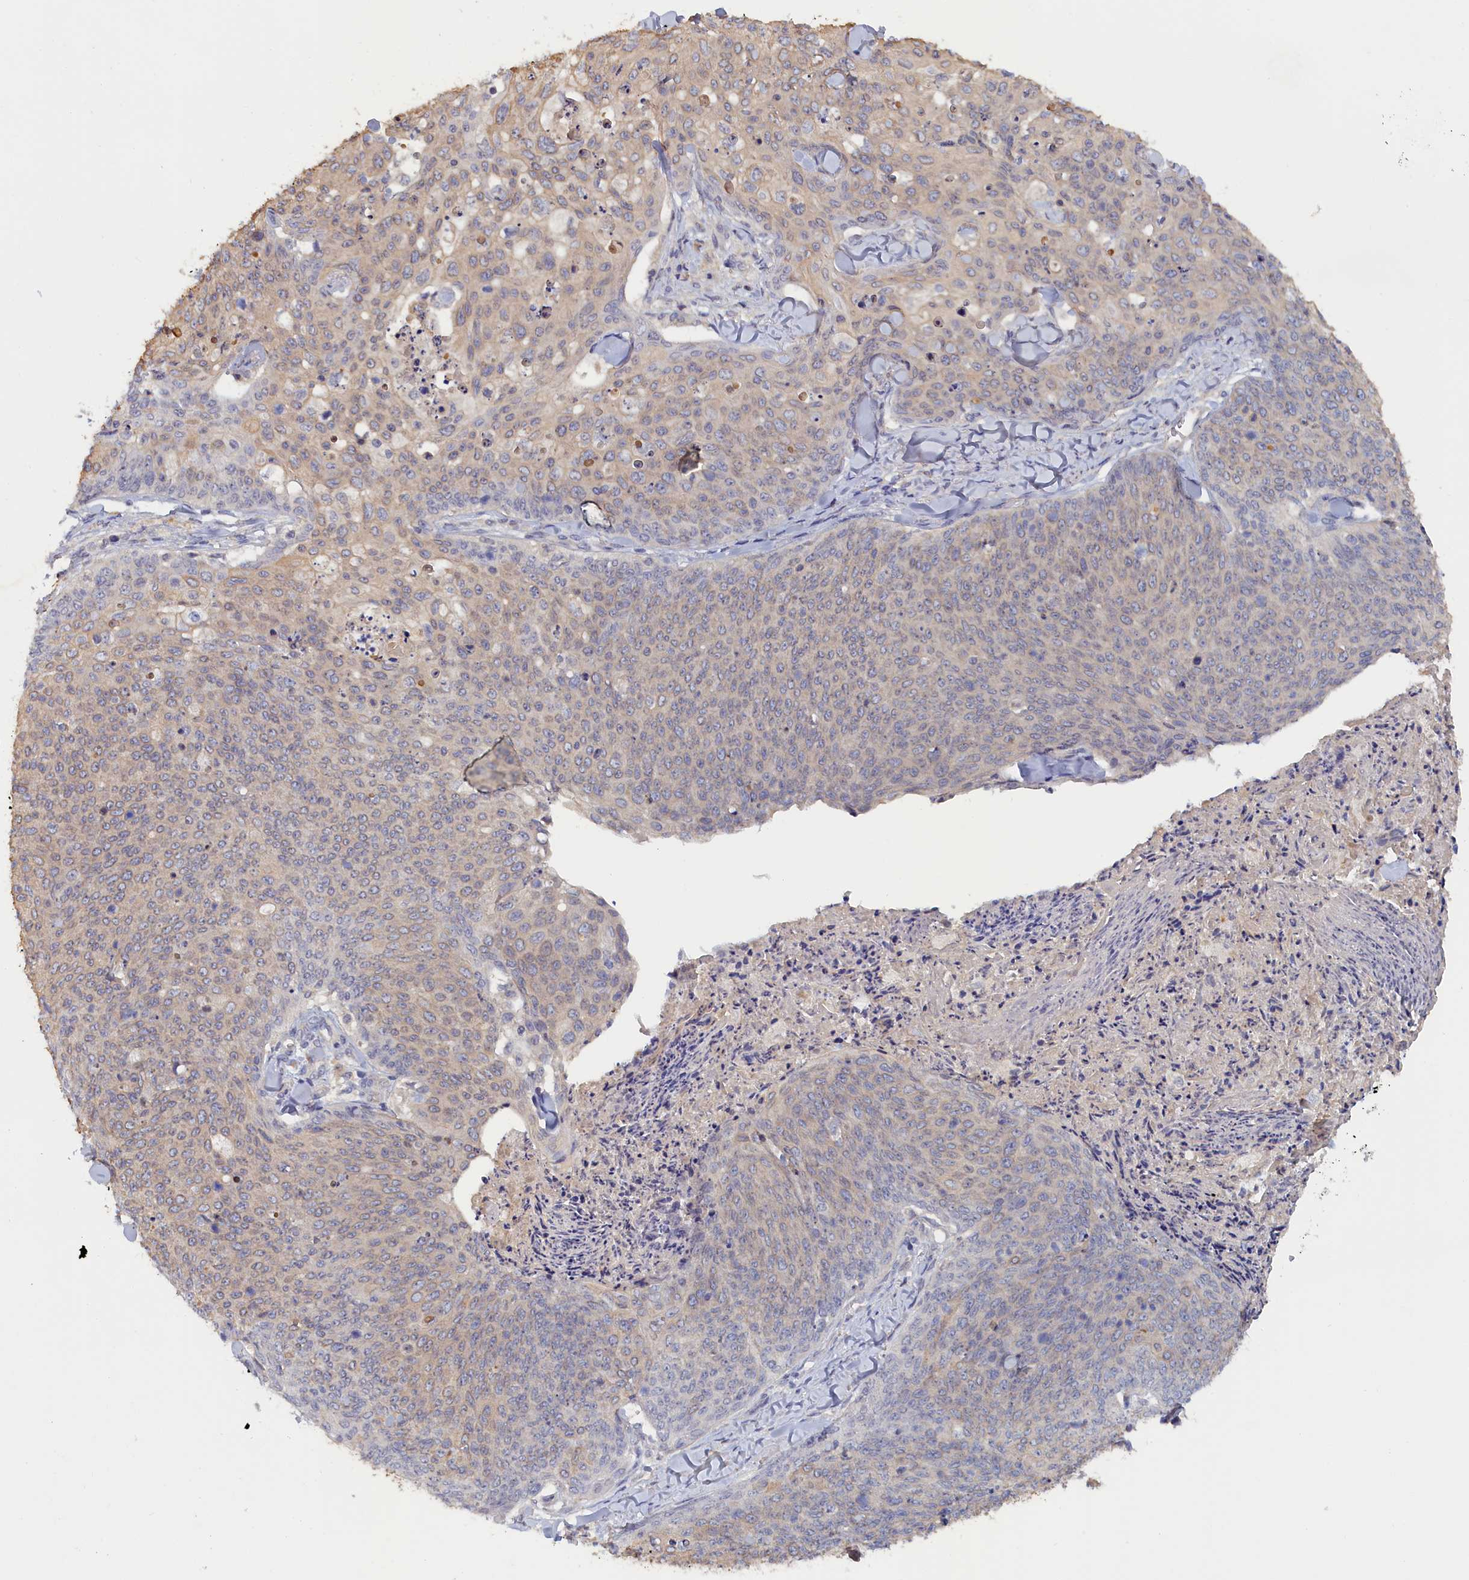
{"staining": {"intensity": "negative", "quantity": "none", "location": "none"}, "tissue": "skin cancer", "cell_type": "Tumor cells", "image_type": "cancer", "snomed": [{"axis": "morphology", "description": "Squamous cell carcinoma, NOS"}, {"axis": "topography", "description": "Skin"}, {"axis": "topography", "description": "Vulva"}], "caption": "Tumor cells are negative for protein expression in human skin squamous cell carcinoma.", "gene": "CELF5", "patient": {"sex": "female", "age": 85}}